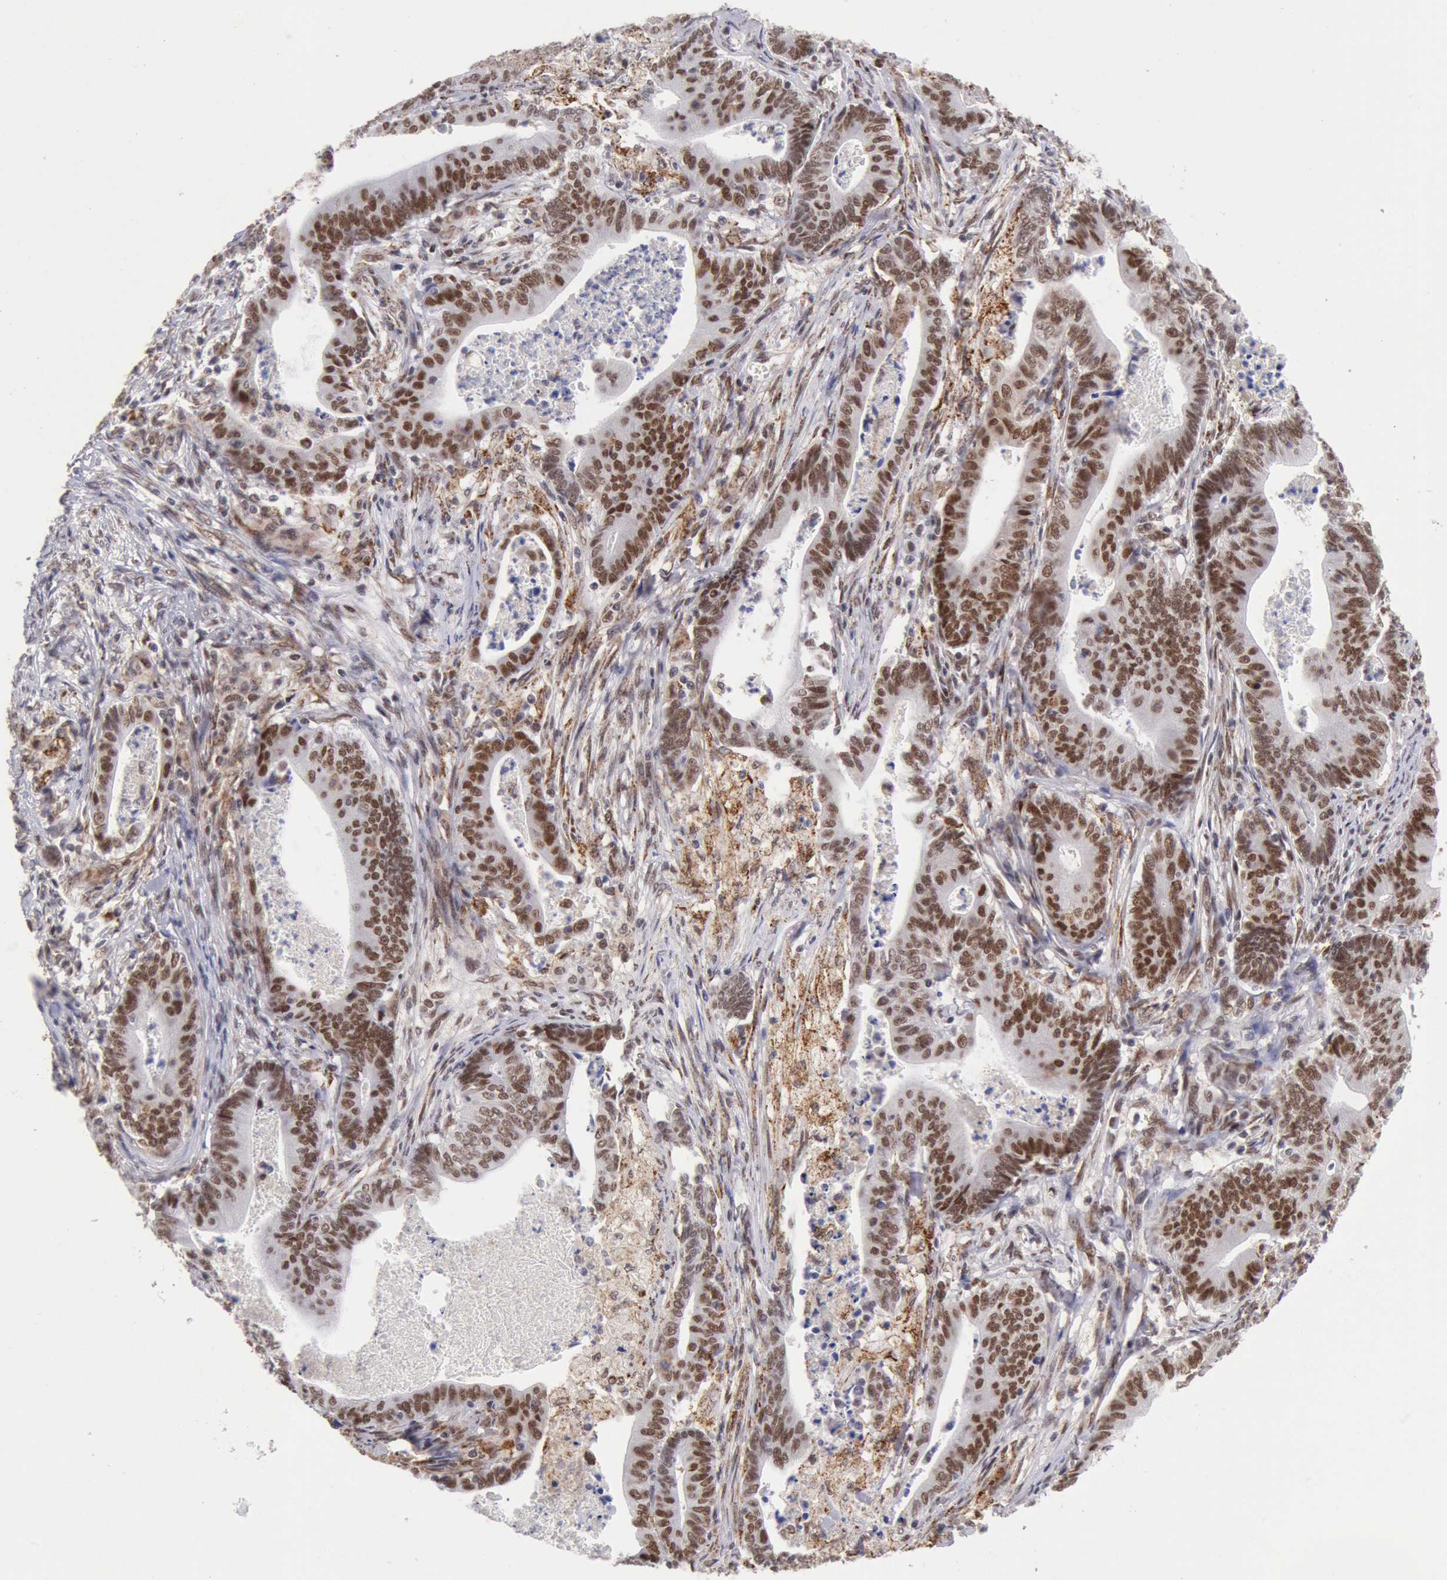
{"staining": {"intensity": "moderate", "quantity": ">75%", "location": "nuclear"}, "tissue": "stomach cancer", "cell_type": "Tumor cells", "image_type": "cancer", "snomed": [{"axis": "morphology", "description": "Adenocarcinoma, NOS"}, {"axis": "topography", "description": "Stomach, lower"}], "caption": "Moderate nuclear expression is appreciated in approximately >75% of tumor cells in stomach cancer.", "gene": "CDKN2B", "patient": {"sex": "female", "age": 86}}